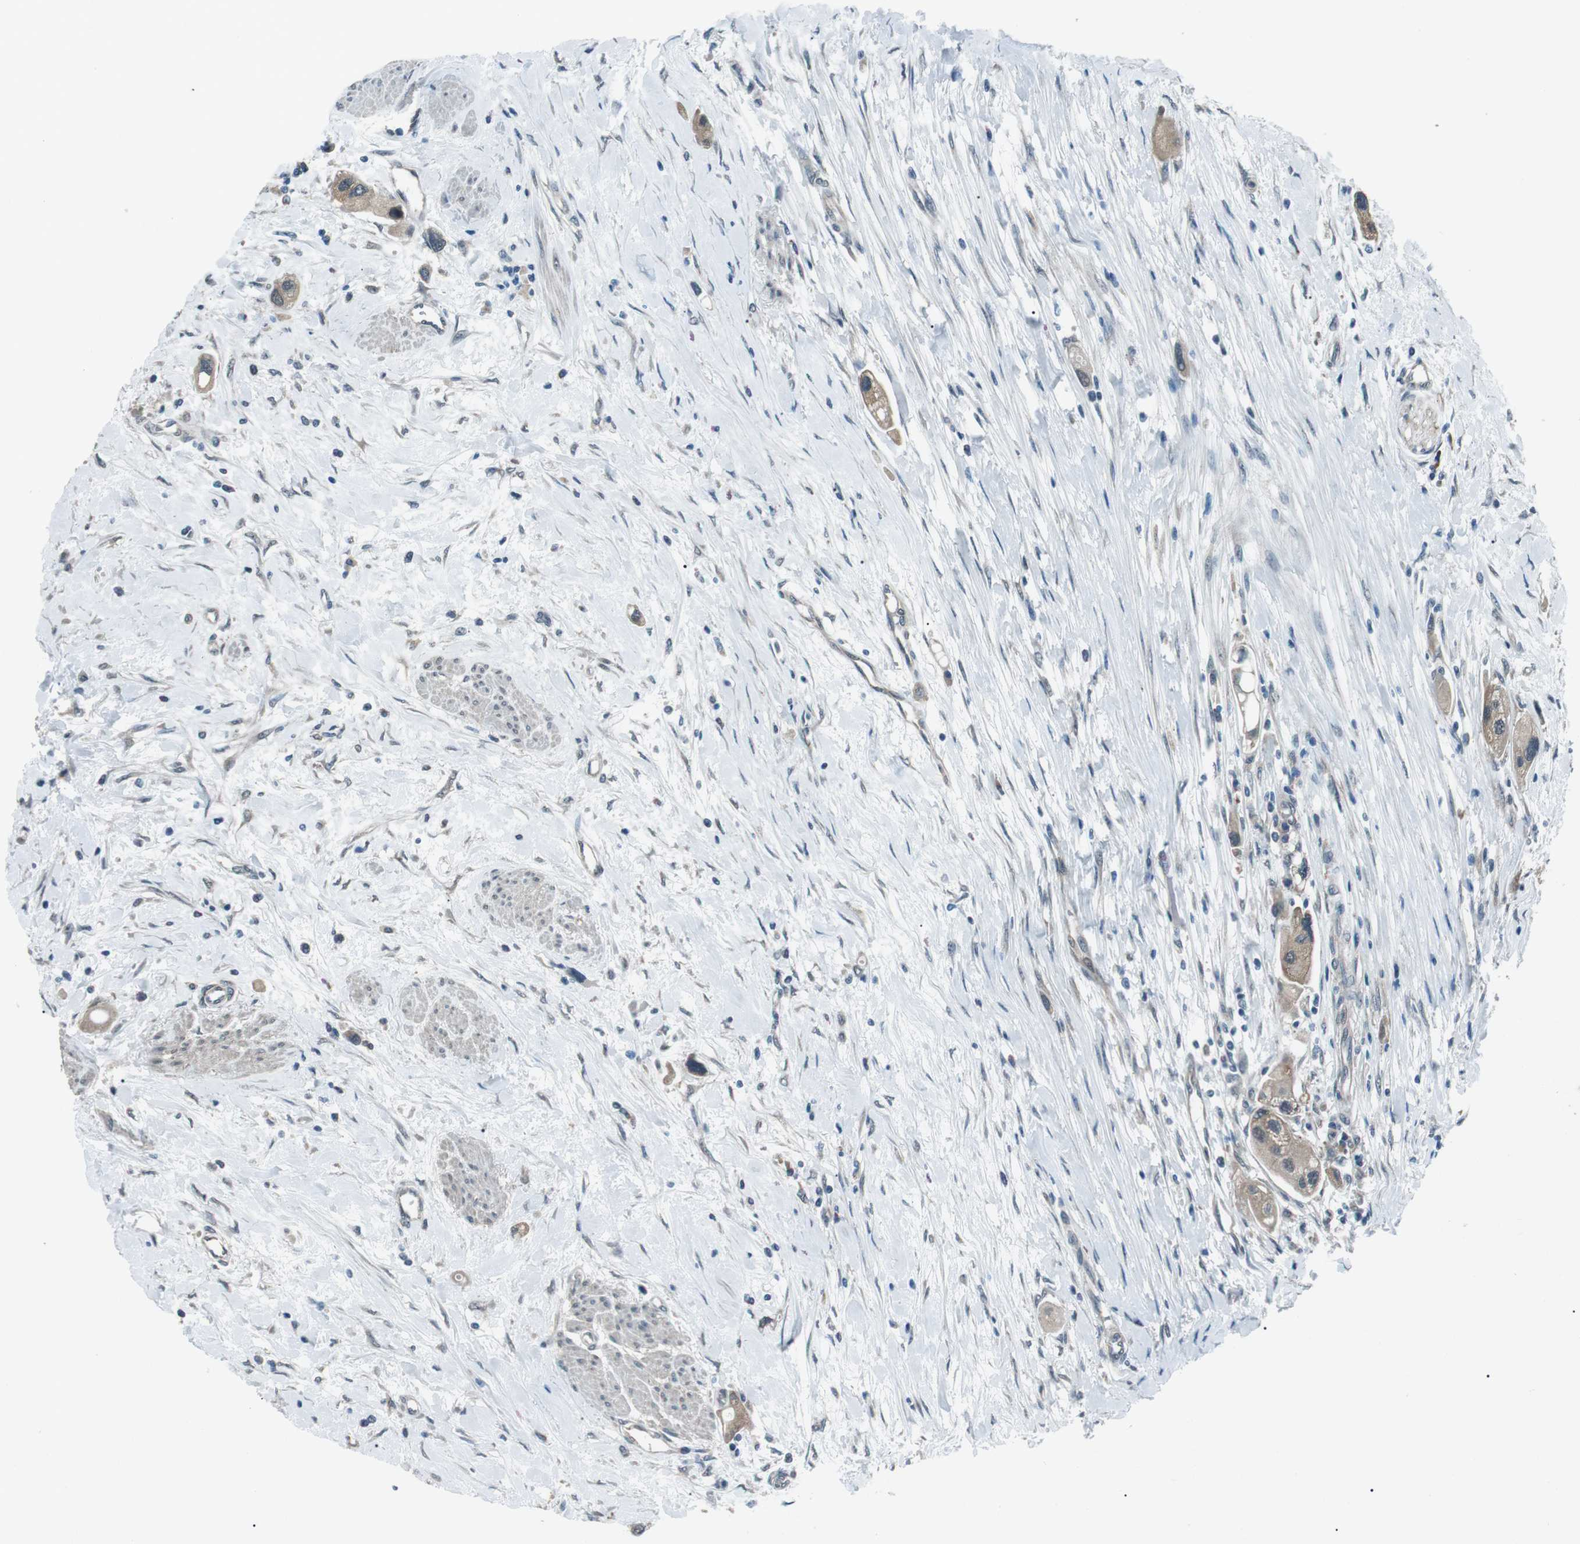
{"staining": {"intensity": "weak", "quantity": ">75%", "location": "cytoplasmic/membranous"}, "tissue": "urothelial cancer", "cell_type": "Tumor cells", "image_type": "cancer", "snomed": [{"axis": "morphology", "description": "Urothelial carcinoma, High grade"}, {"axis": "topography", "description": "Urinary bladder"}], "caption": "Protein expression by immunohistochemistry (IHC) reveals weak cytoplasmic/membranous positivity in approximately >75% of tumor cells in urothelial cancer. (DAB (3,3'-diaminobenzidine) IHC with brightfield microscopy, high magnification).", "gene": "LRIG2", "patient": {"sex": "female", "age": 56}}